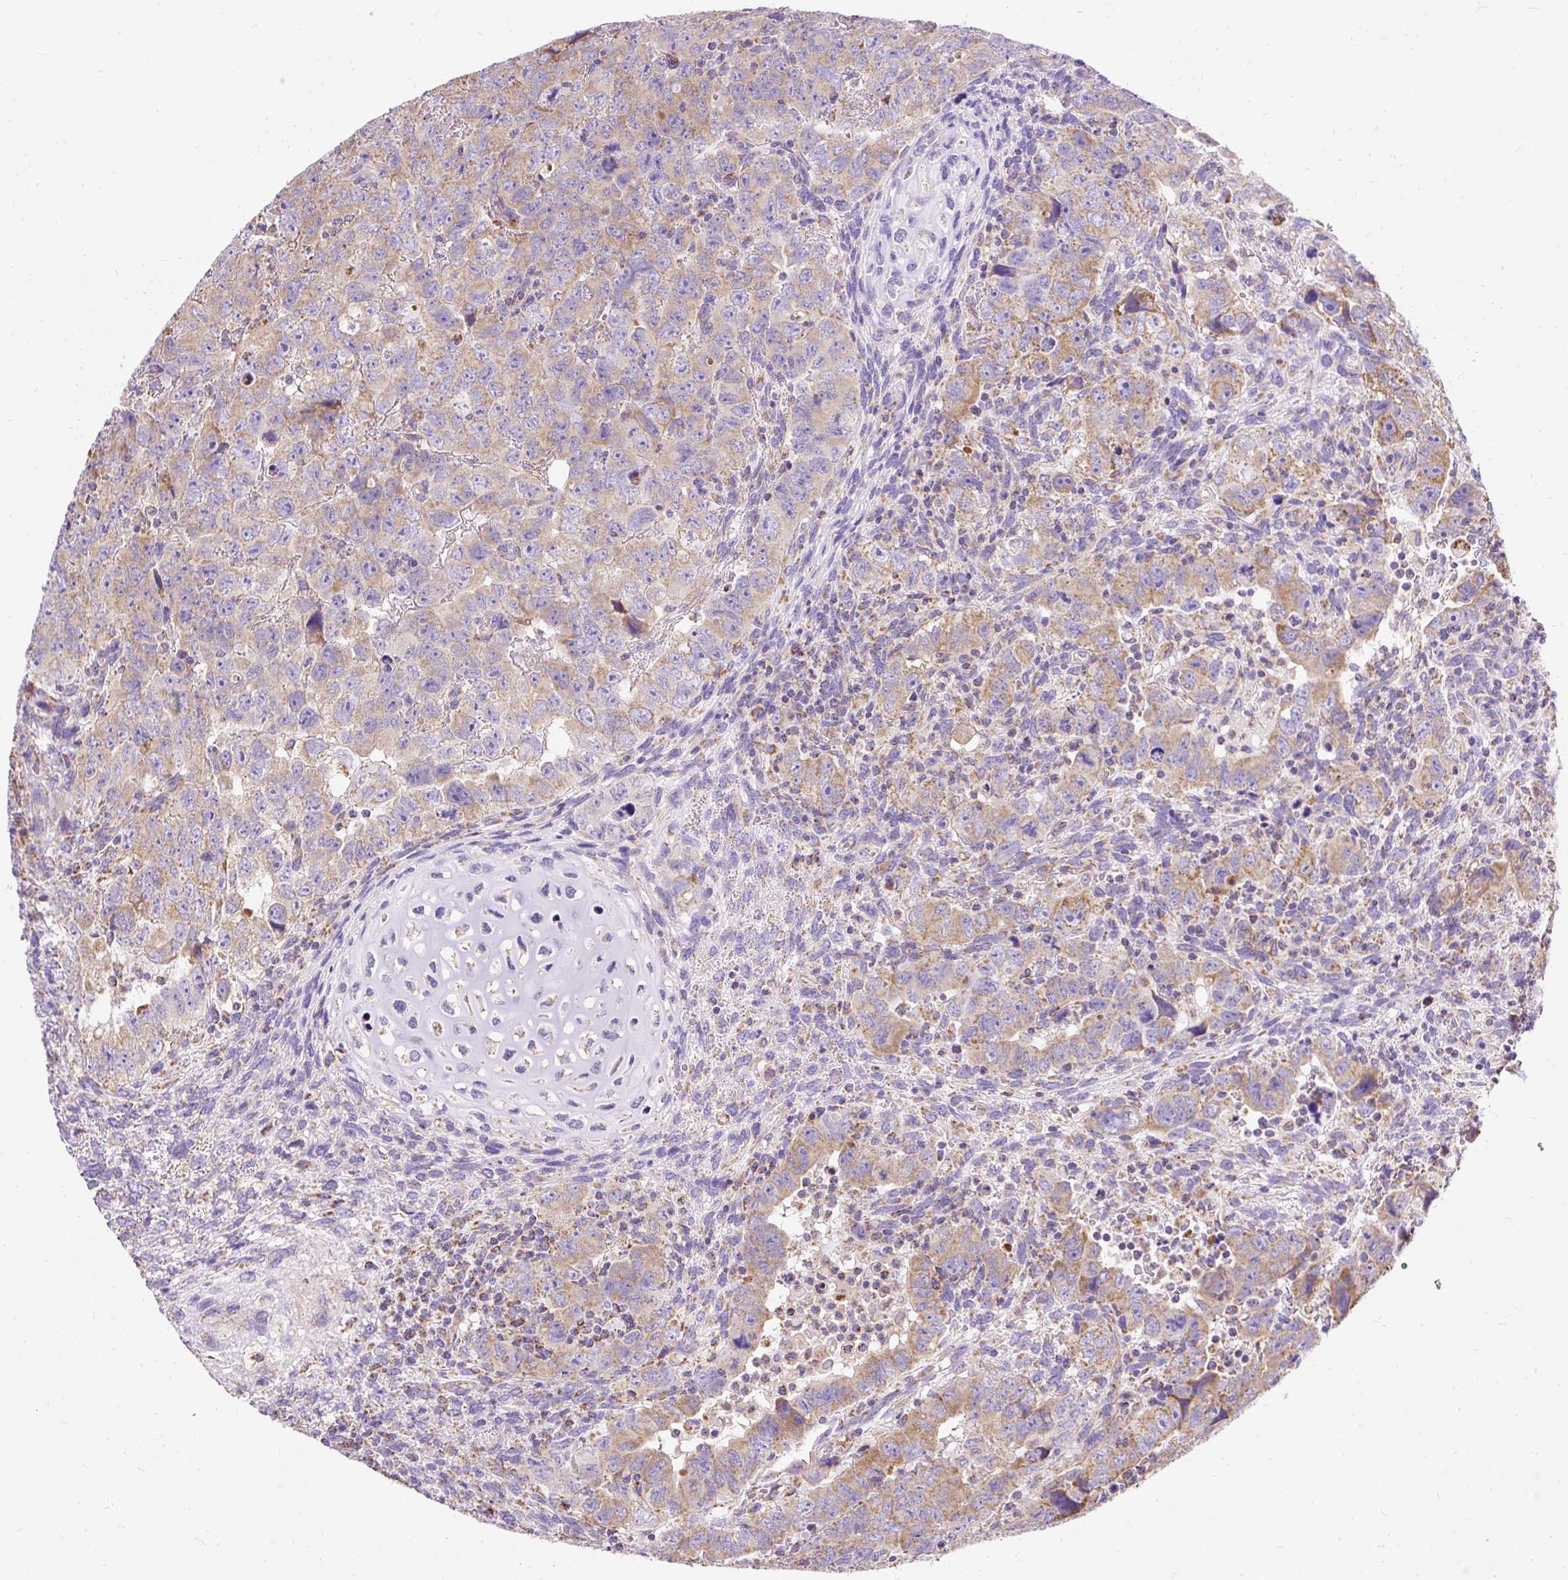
{"staining": {"intensity": "moderate", "quantity": ">75%", "location": "cytoplasmic/membranous"}, "tissue": "testis cancer", "cell_type": "Tumor cells", "image_type": "cancer", "snomed": [{"axis": "morphology", "description": "Carcinoma, Embryonal, NOS"}, {"axis": "topography", "description": "Testis"}], "caption": "Immunohistochemical staining of human testis cancer displays medium levels of moderate cytoplasmic/membranous protein positivity in about >75% of tumor cells.", "gene": "DAAM2", "patient": {"sex": "male", "age": 24}}